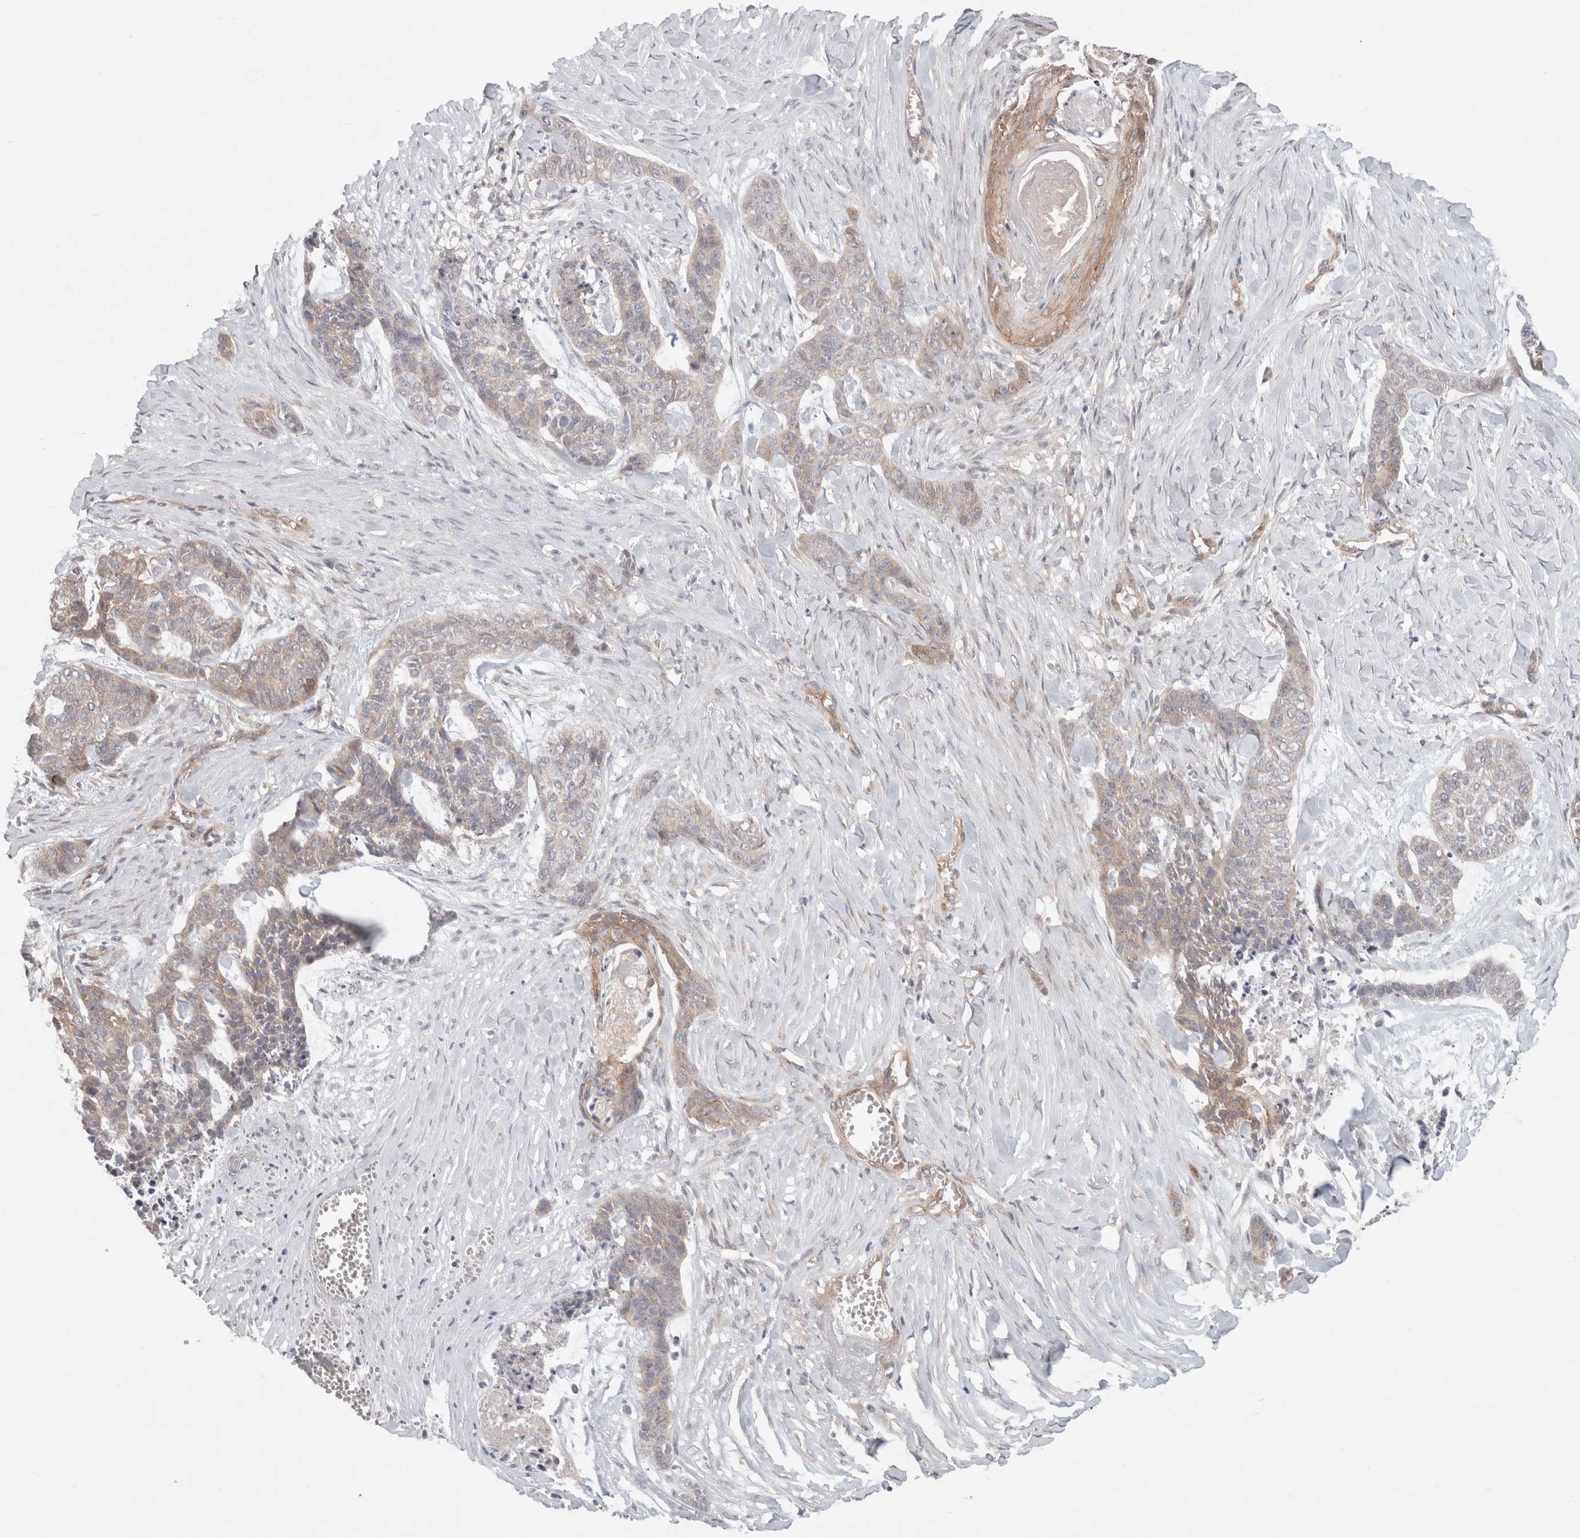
{"staining": {"intensity": "weak", "quantity": "<25%", "location": "cytoplasmic/membranous"}, "tissue": "skin cancer", "cell_type": "Tumor cells", "image_type": "cancer", "snomed": [{"axis": "morphology", "description": "Basal cell carcinoma"}, {"axis": "topography", "description": "Skin"}], "caption": "Skin cancer was stained to show a protein in brown. There is no significant staining in tumor cells.", "gene": "RASAL2", "patient": {"sex": "female", "age": 64}}